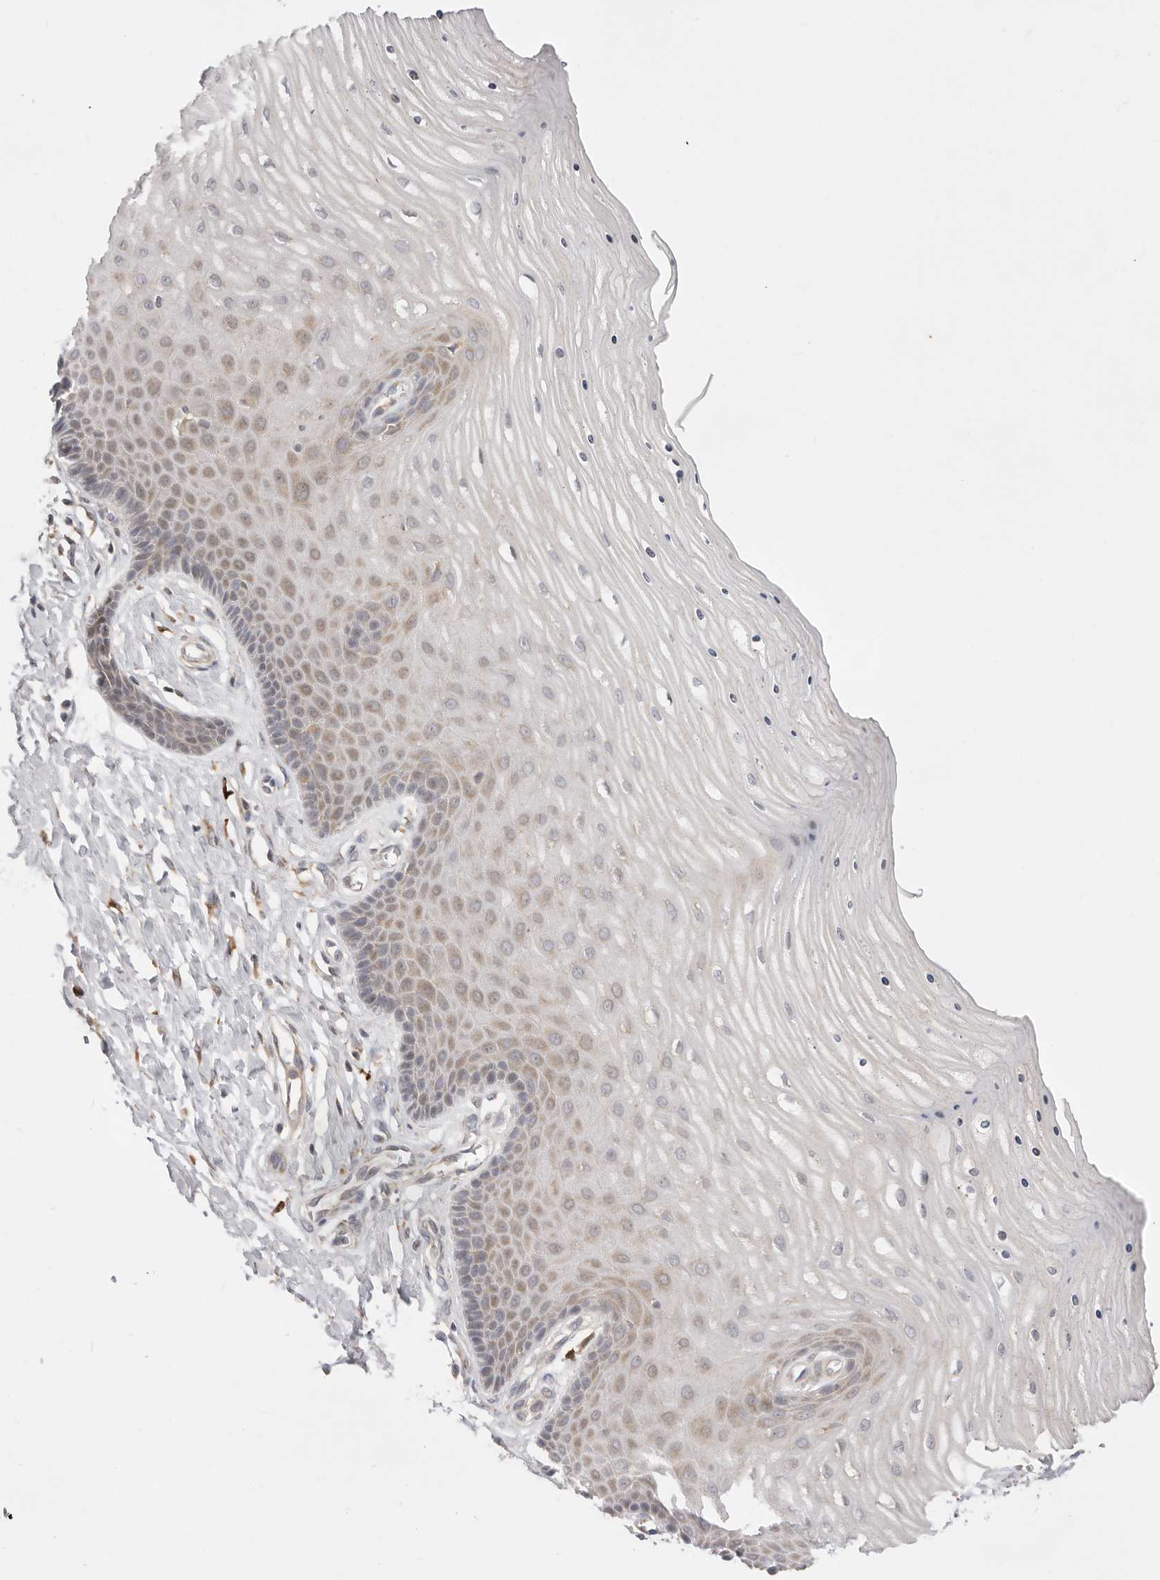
{"staining": {"intensity": "weak", "quantity": "<25%", "location": "cytoplasmic/membranous"}, "tissue": "cervix", "cell_type": "Glandular cells", "image_type": "normal", "snomed": [{"axis": "morphology", "description": "Normal tissue, NOS"}, {"axis": "topography", "description": "Cervix"}], "caption": "Immunohistochemistry micrograph of normal cervix: human cervix stained with DAB shows no significant protein staining in glandular cells.", "gene": "USH1C", "patient": {"sex": "female", "age": 55}}